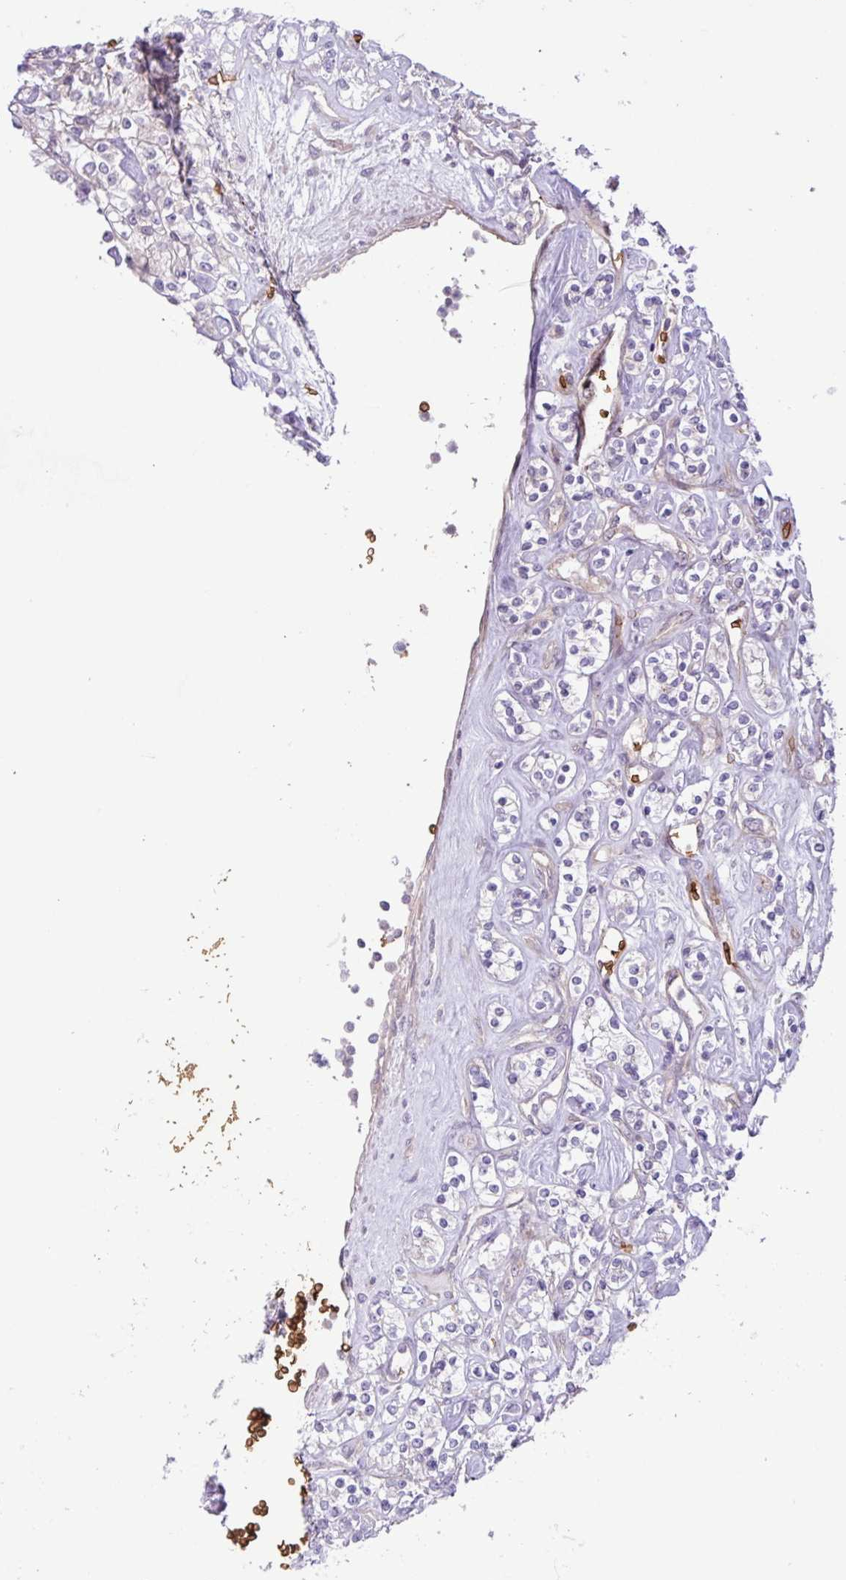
{"staining": {"intensity": "negative", "quantity": "none", "location": "none"}, "tissue": "renal cancer", "cell_type": "Tumor cells", "image_type": "cancer", "snomed": [{"axis": "morphology", "description": "Adenocarcinoma, NOS"}, {"axis": "topography", "description": "Kidney"}], "caption": "High power microscopy micrograph of an IHC photomicrograph of adenocarcinoma (renal), revealing no significant positivity in tumor cells.", "gene": "RAD21L1", "patient": {"sex": "male", "age": 77}}